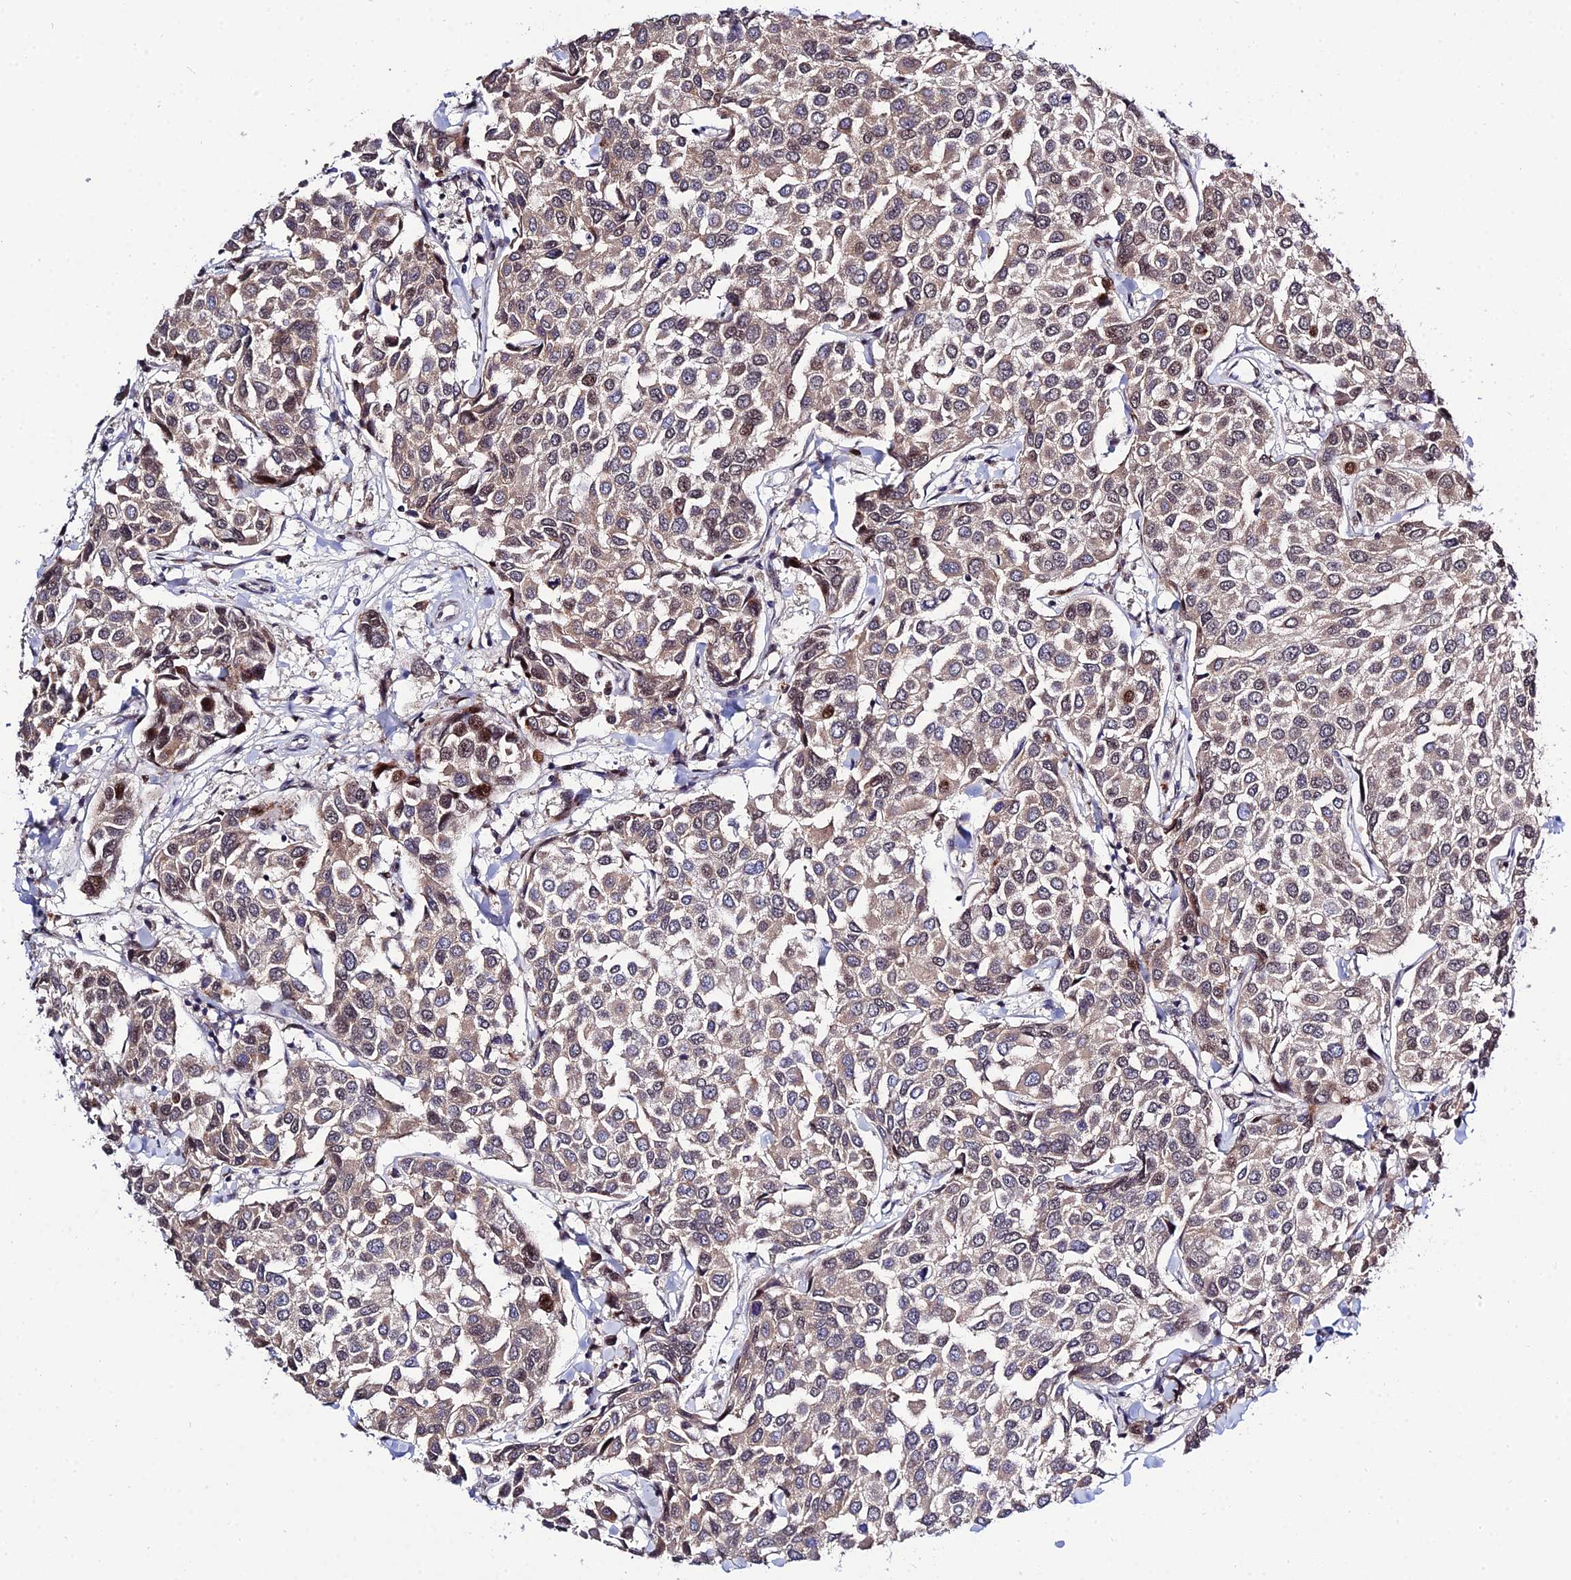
{"staining": {"intensity": "weak", "quantity": ">75%", "location": "cytoplasmic/membranous"}, "tissue": "breast cancer", "cell_type": "Tumor cells", "image_type": "cancer", "snomed": [{"axis": "morphology", "description": "Duct carcinoma"}, {"axis": "topography", "description": "Breast"}], "caption": "Tumor cells demonstrate low levels of weak cytoplasmic/membranous staining in about >75% of cells in human breast infiltrating ductal carcinoma.", "gene": "SYT15", "patient": {"sex": "female", "age": 55}}